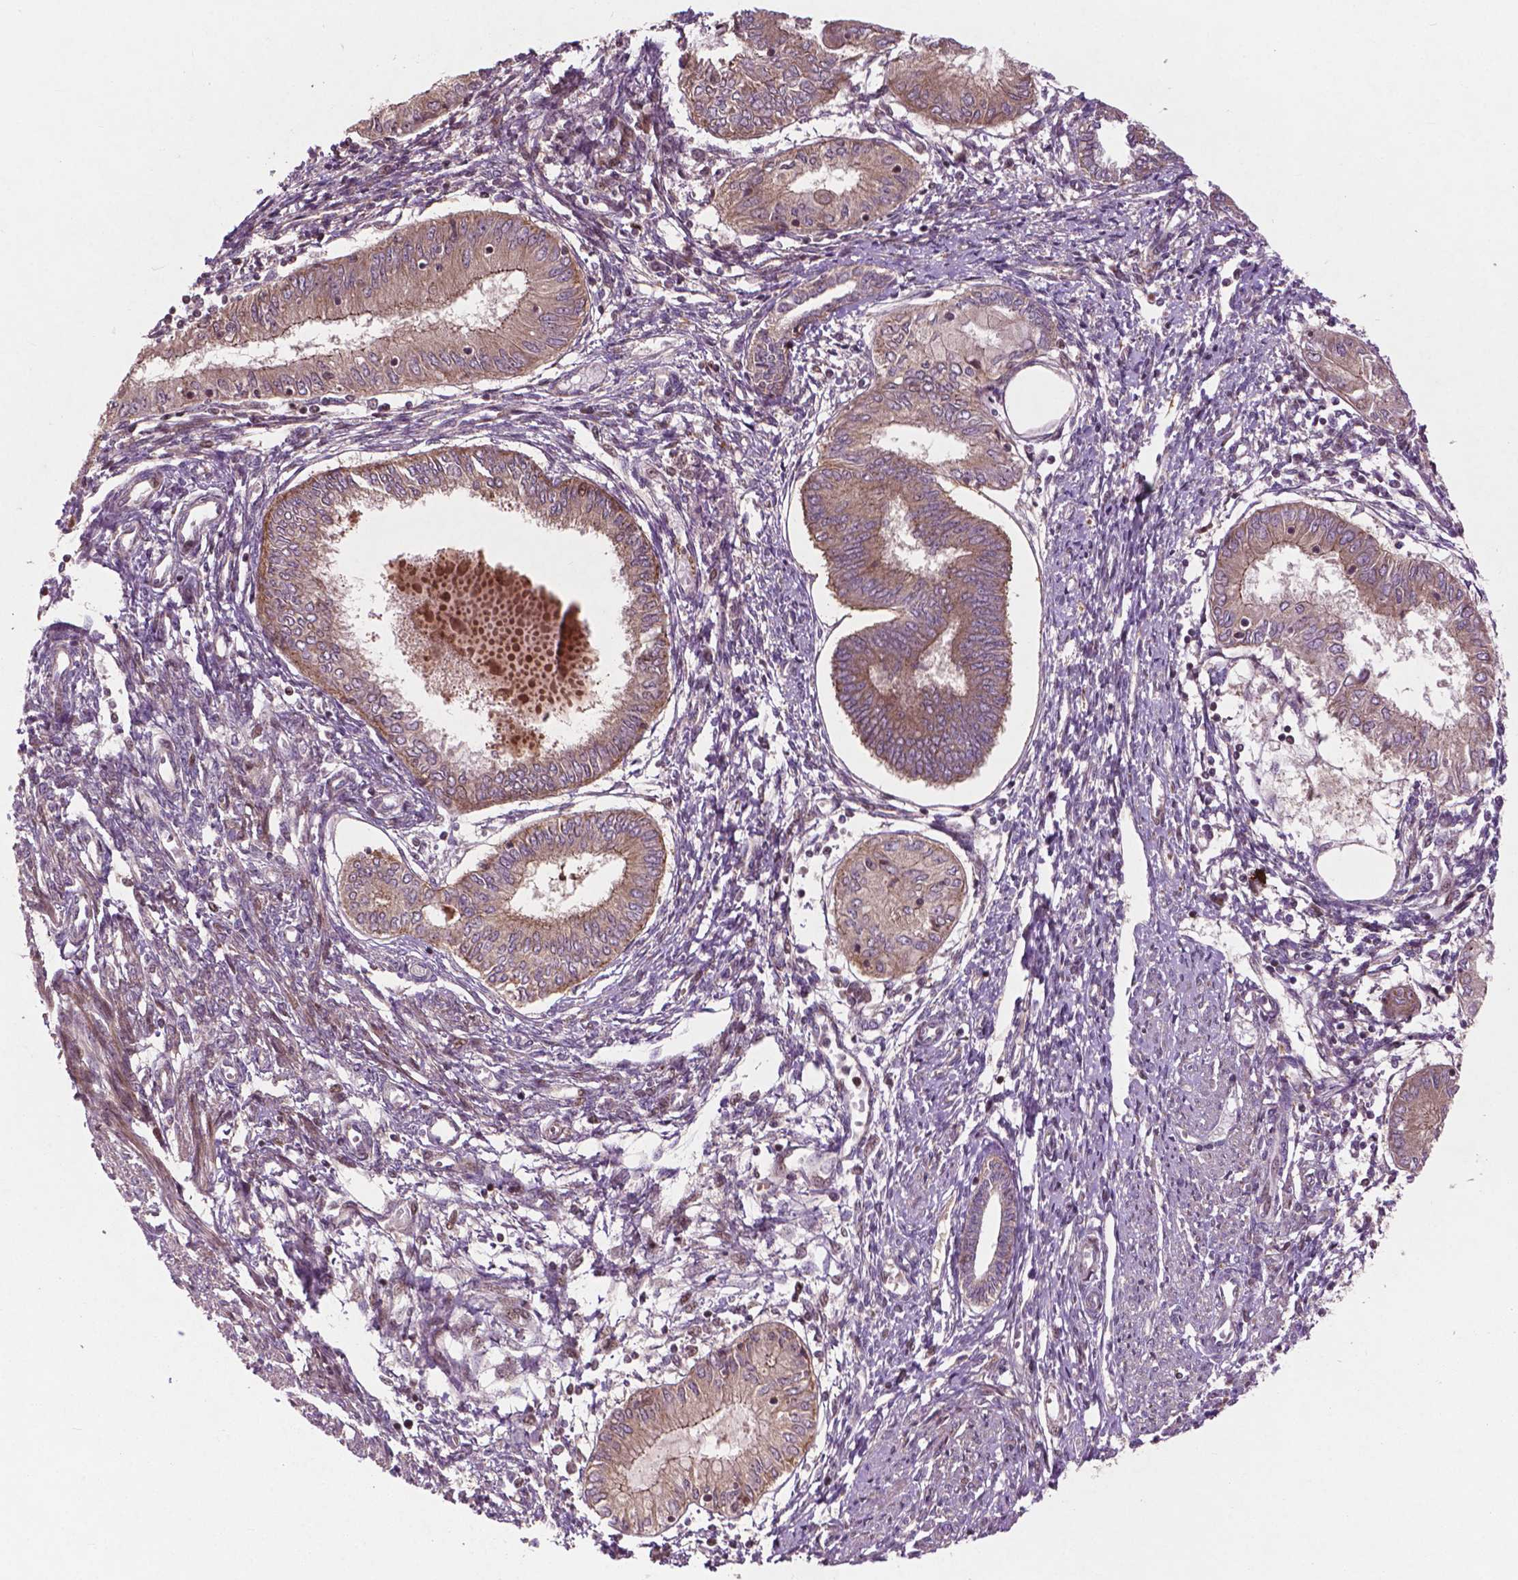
{"staining": {"intensity": "moderate", "quantity": ">75%", "location": "cytoplasmic/membranous"}, "tissue": "endometrial cancer", "cell_type": "Tumor cells", "image_type": "cancer", "snomed": [{"axis": "morphology", "description": "Adenocarcinoma, NOS"}, {"axis": "topography", "description": "Endometrium"}], "caption": "The photomicrograph demonstrates staining of adenocarcinoma (endometrial), revealing moderate cytoplasmic/membranous protein staining (brown color) within tumor cells.", "gene": "B3GALNT2", "patient": {"sex": "female", "age": 68}}